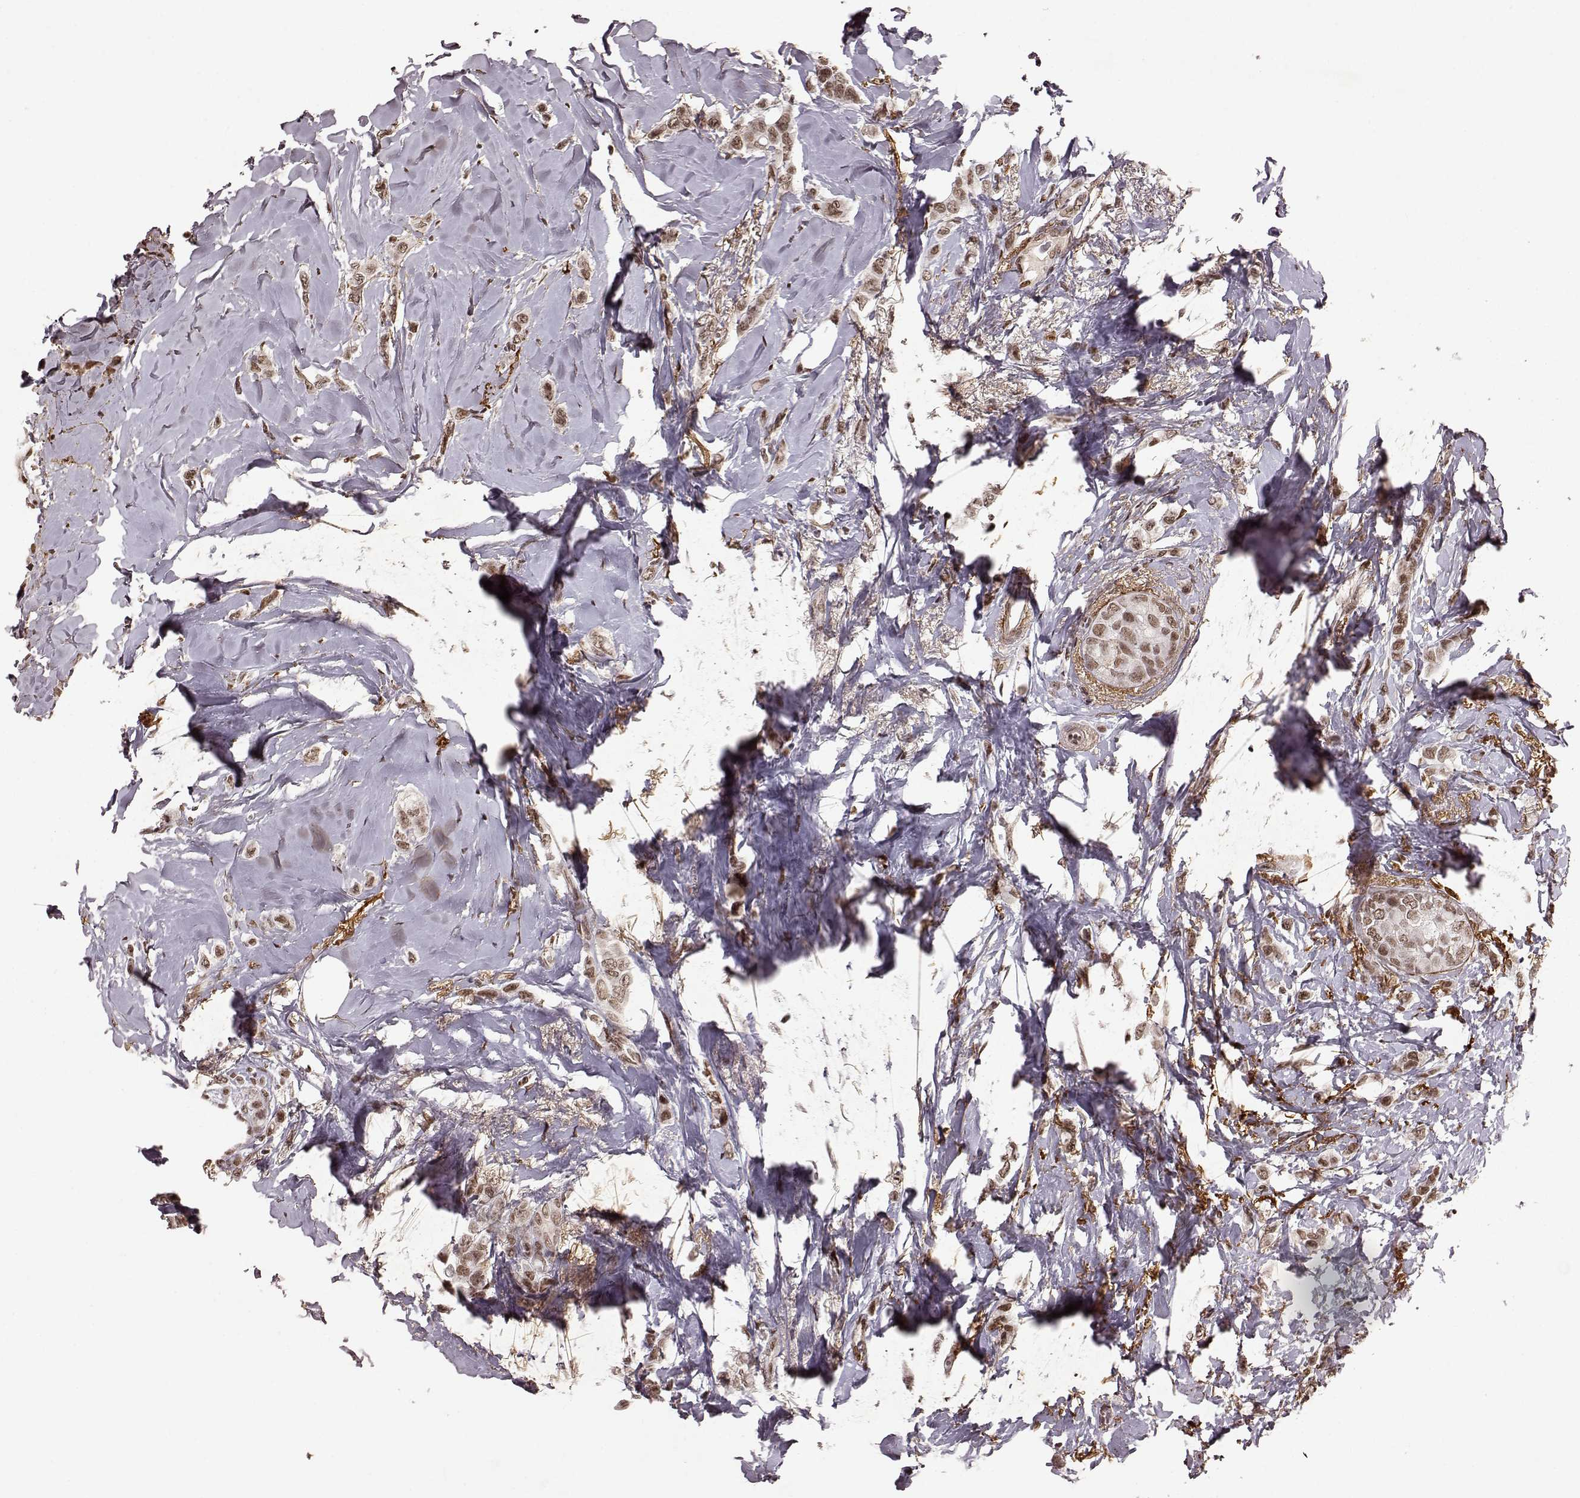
{"staining": {"intensity": "moderate", "quantity": ">75%", "location": "nuclear"}, "tissue": "breast cancer", "cell_type": "Tumor cells", "image_type": "cancer", "snomed": [{"axis": "morphology", "description": "Lobular carcinoma"}, {"axis": "topography", "description": "Breast"}], "caption": "Human breast cancer stained with a protein marker demonstrates moderate staining in tumor cells.", "gene": "RRAGD", "patient": {"sex": "female", "age": 66}}